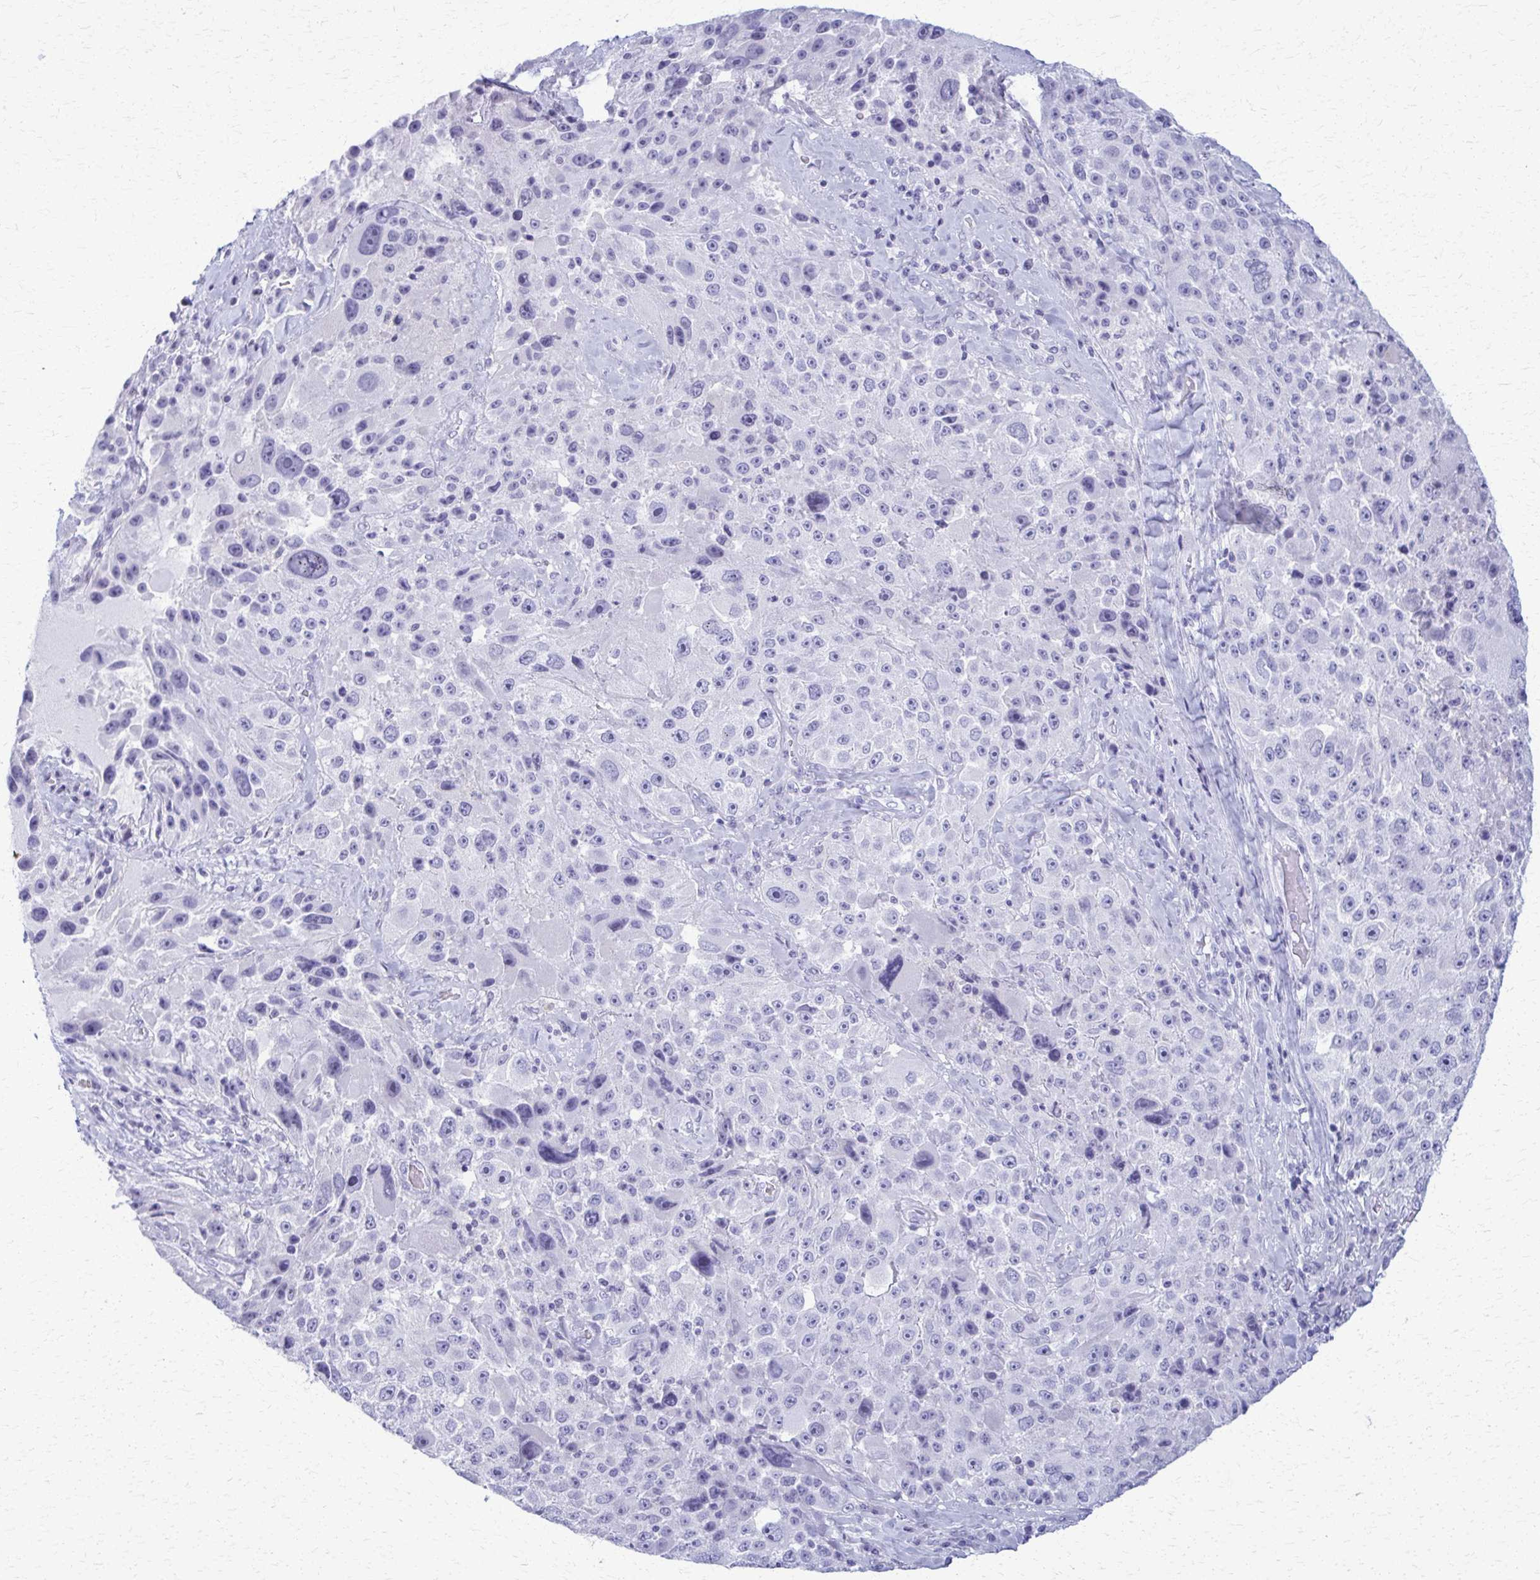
{"staining": {"intensity": "negative", "quantity": "none", "location": "none"}, "tissue": "melanoma", "cell_type": "Tumor cells", "image_type": "cancer", "snomed": [{"axis": "morphology", "description": "Malignant melanoma, Metastatic site"}, {"axis": "topography", "description": "Lymph node"}], "caption": "This is an immunohistochemistry histopathology image of human melanoma. There is no expression in tumor cells.", "gene": "ACSM2B", "patient": {"sex": "male", "age": 62}}